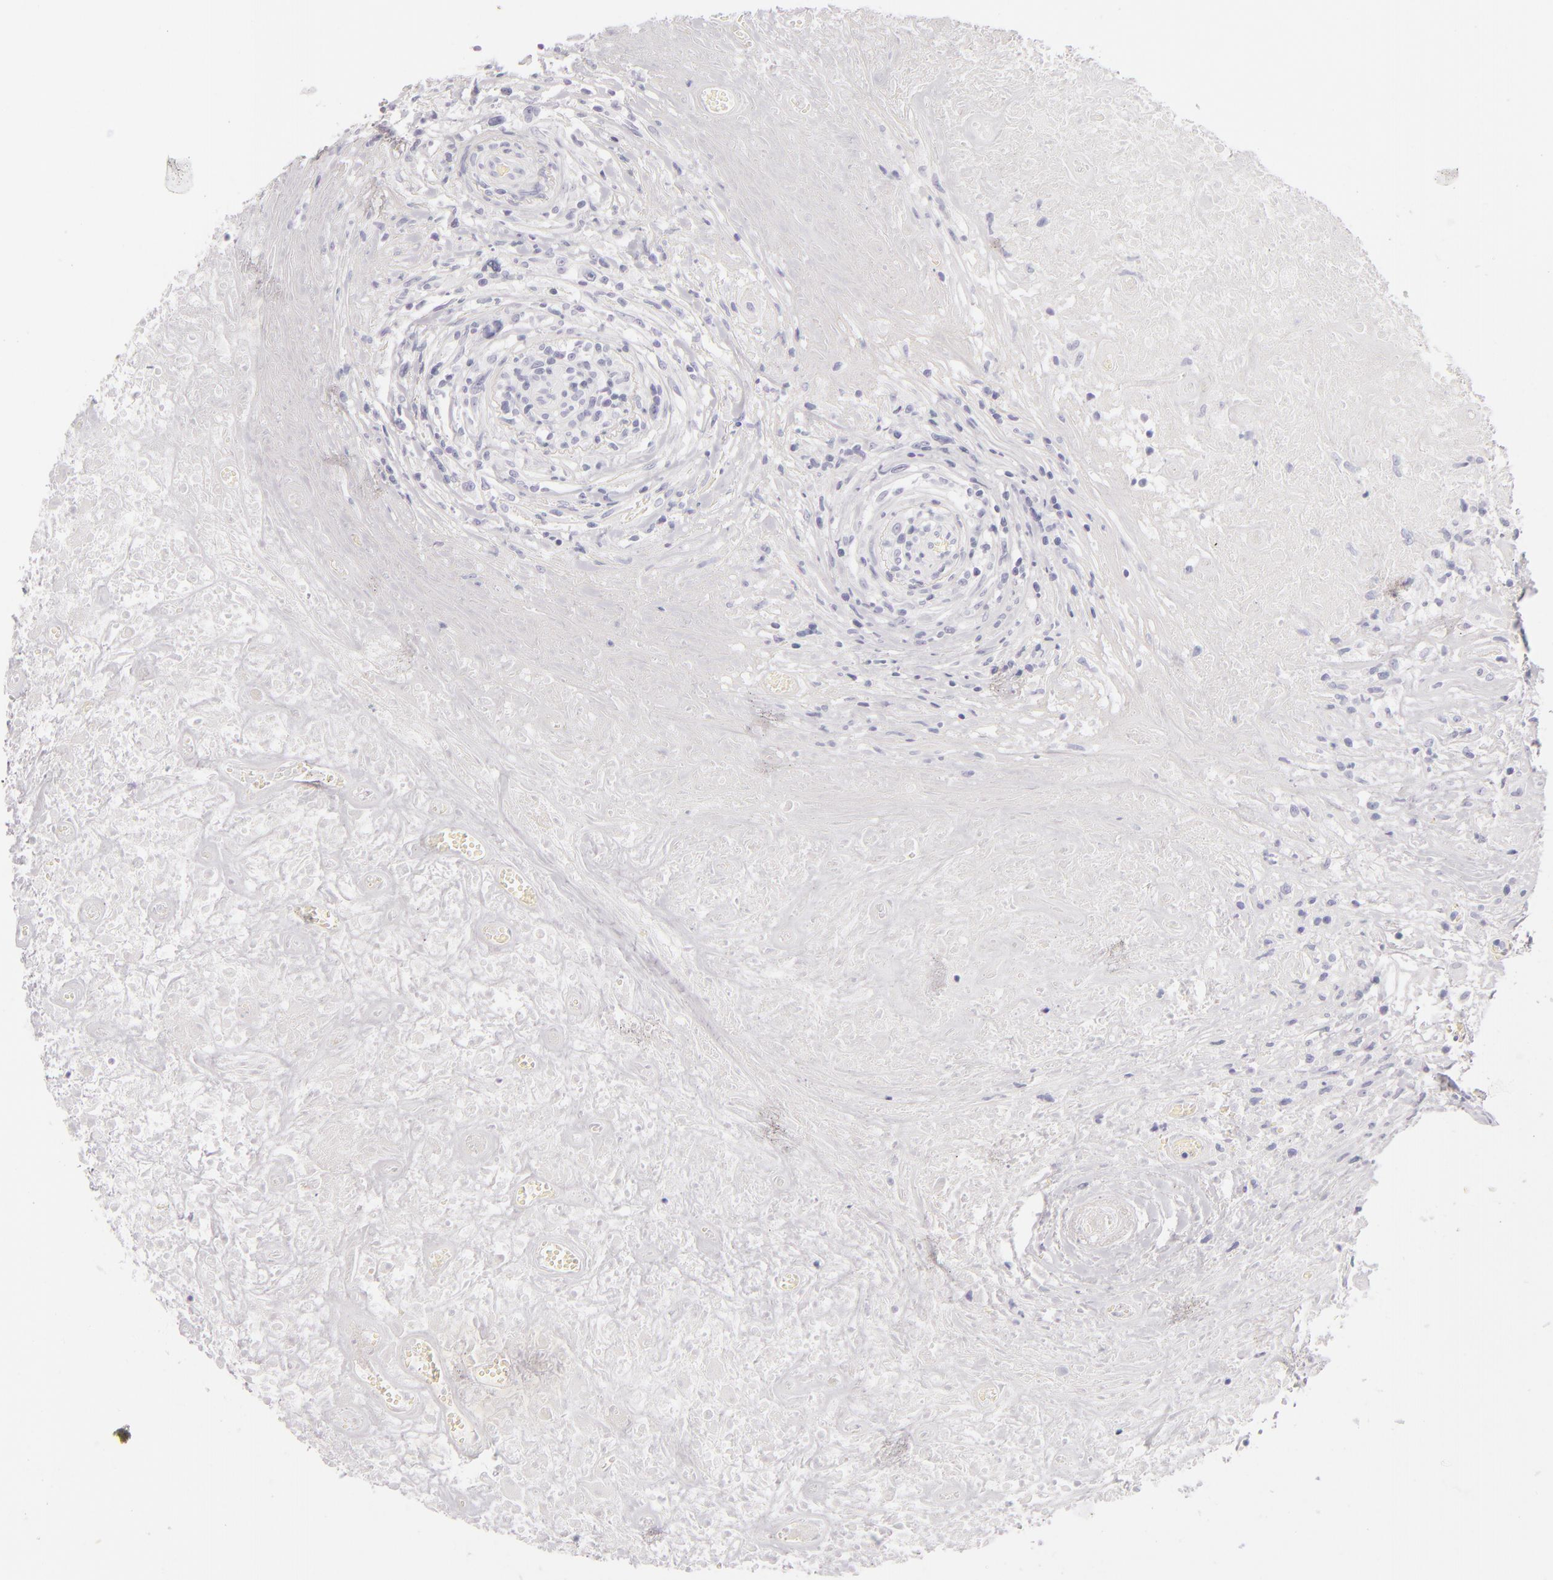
{"staining": {"intensity": "negative", "quantity": "none", "location": "none"}, "tissue": "lymphoma", "cell_type": "Tumor cells", "image_type": "cancer", "snomed": [{"axis": "morphology", "description": "Hodgkin's disease, NOS"}, {"axis": "topography", "description": "Lymph node"}], "caption": "High magnification brightfield microscopy of Hodgkin's disease stained with DAB (brown) and counterstained with hematoxylin (blue): tumor cells show no significant staining.", "gene": "TPSD1", "patient": {"sex": "male", "age": 46}}